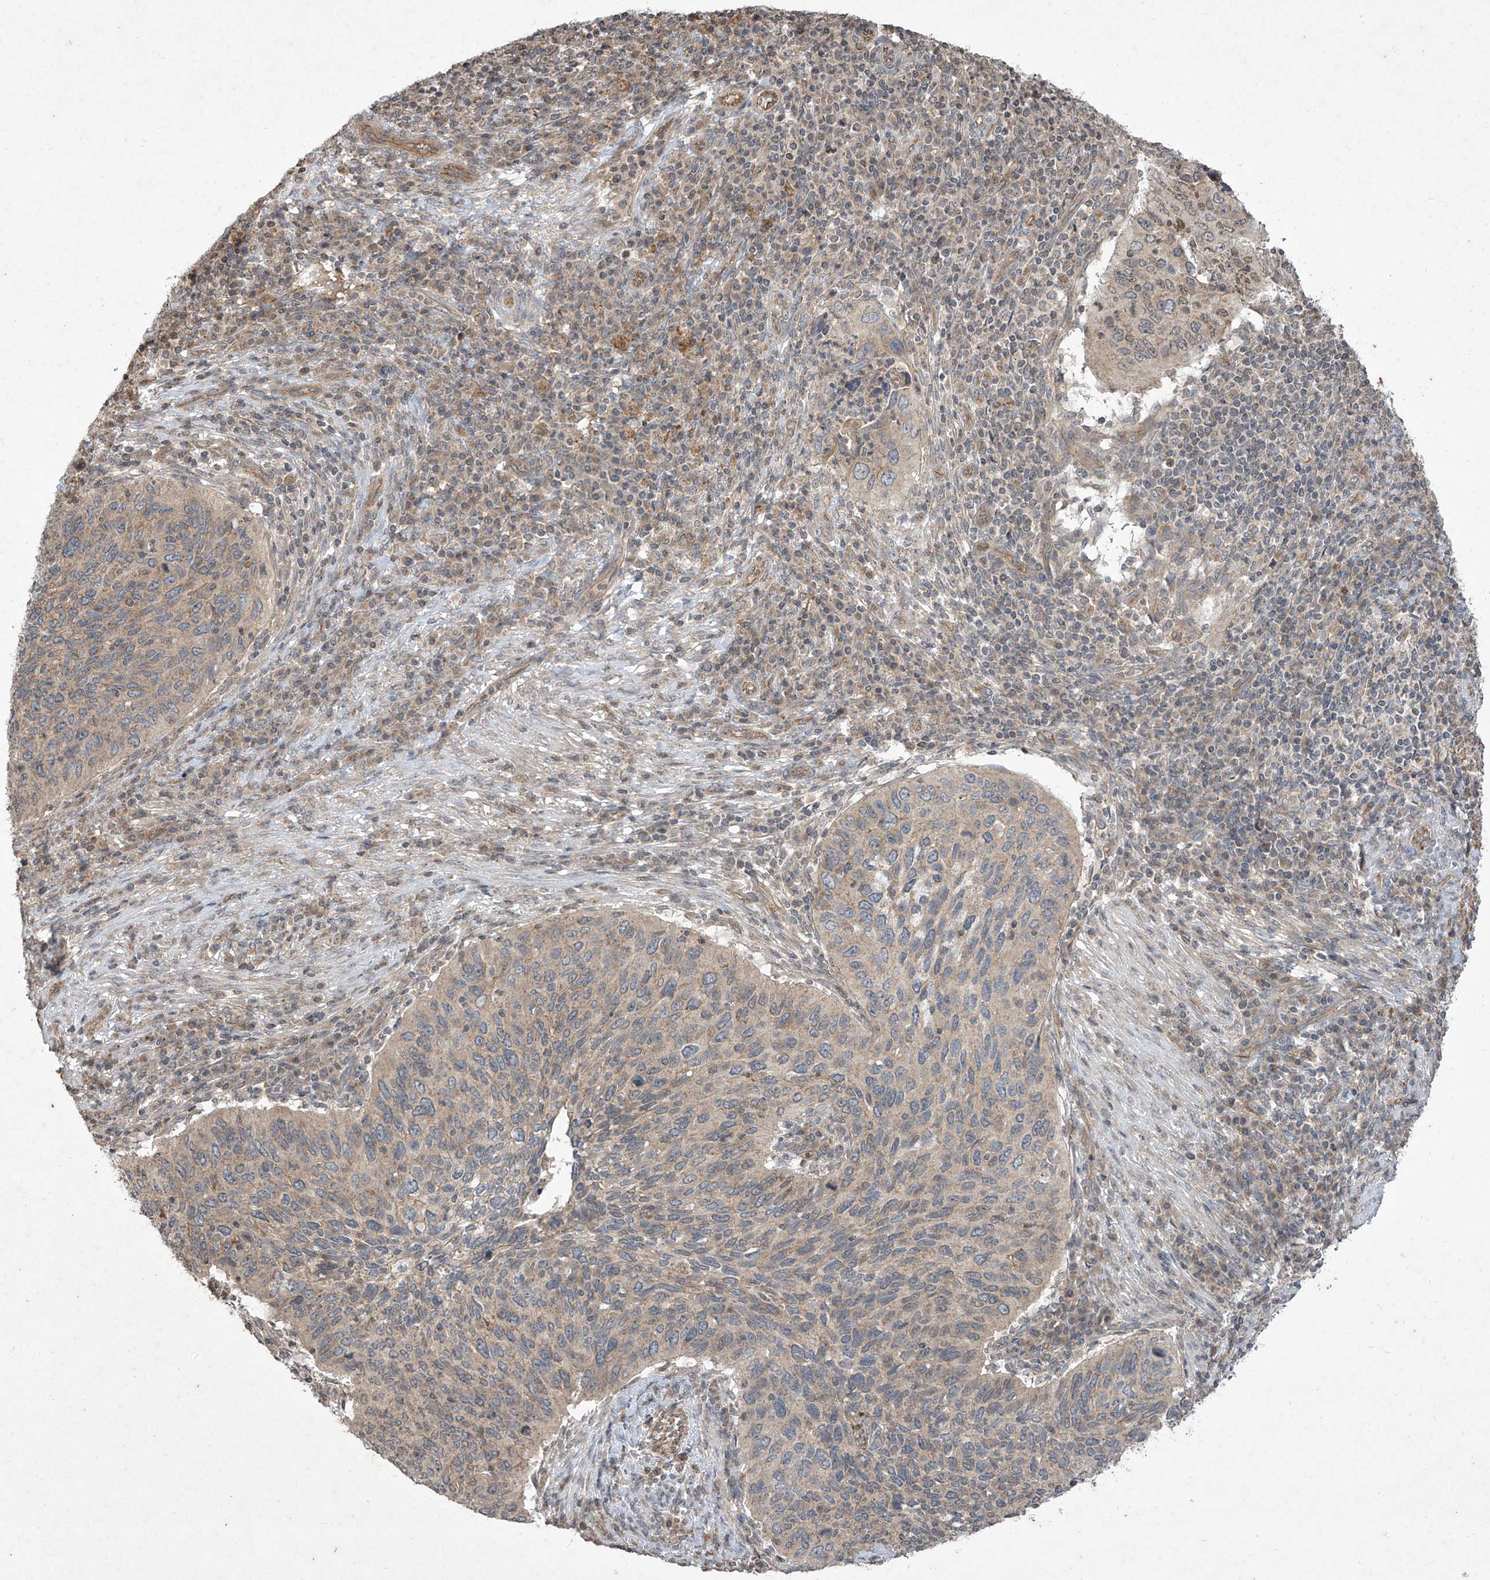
{"staining": {"intensity": "weak", "quantity": "<25%", "location": "cytoplasmic/membranous"}, "tissue": "cervical cancer", "cell_type": "Tumor cells", "image_type": "cancer", "snomed": [{"axis": "morphology", "description": "Squamous cell carcinoma, NOS"}, {"axis": "topography", "description": "Cervix"}], "caption": "A photomicrograph of cervical squamous cell carcinoma stained for a protein shows no brown staining in tumor cells. (Brightfield microscopy of DAB IHC at high magnification).", "gene": "MATN2", "patient": {"sex": "female", "age": 38}}